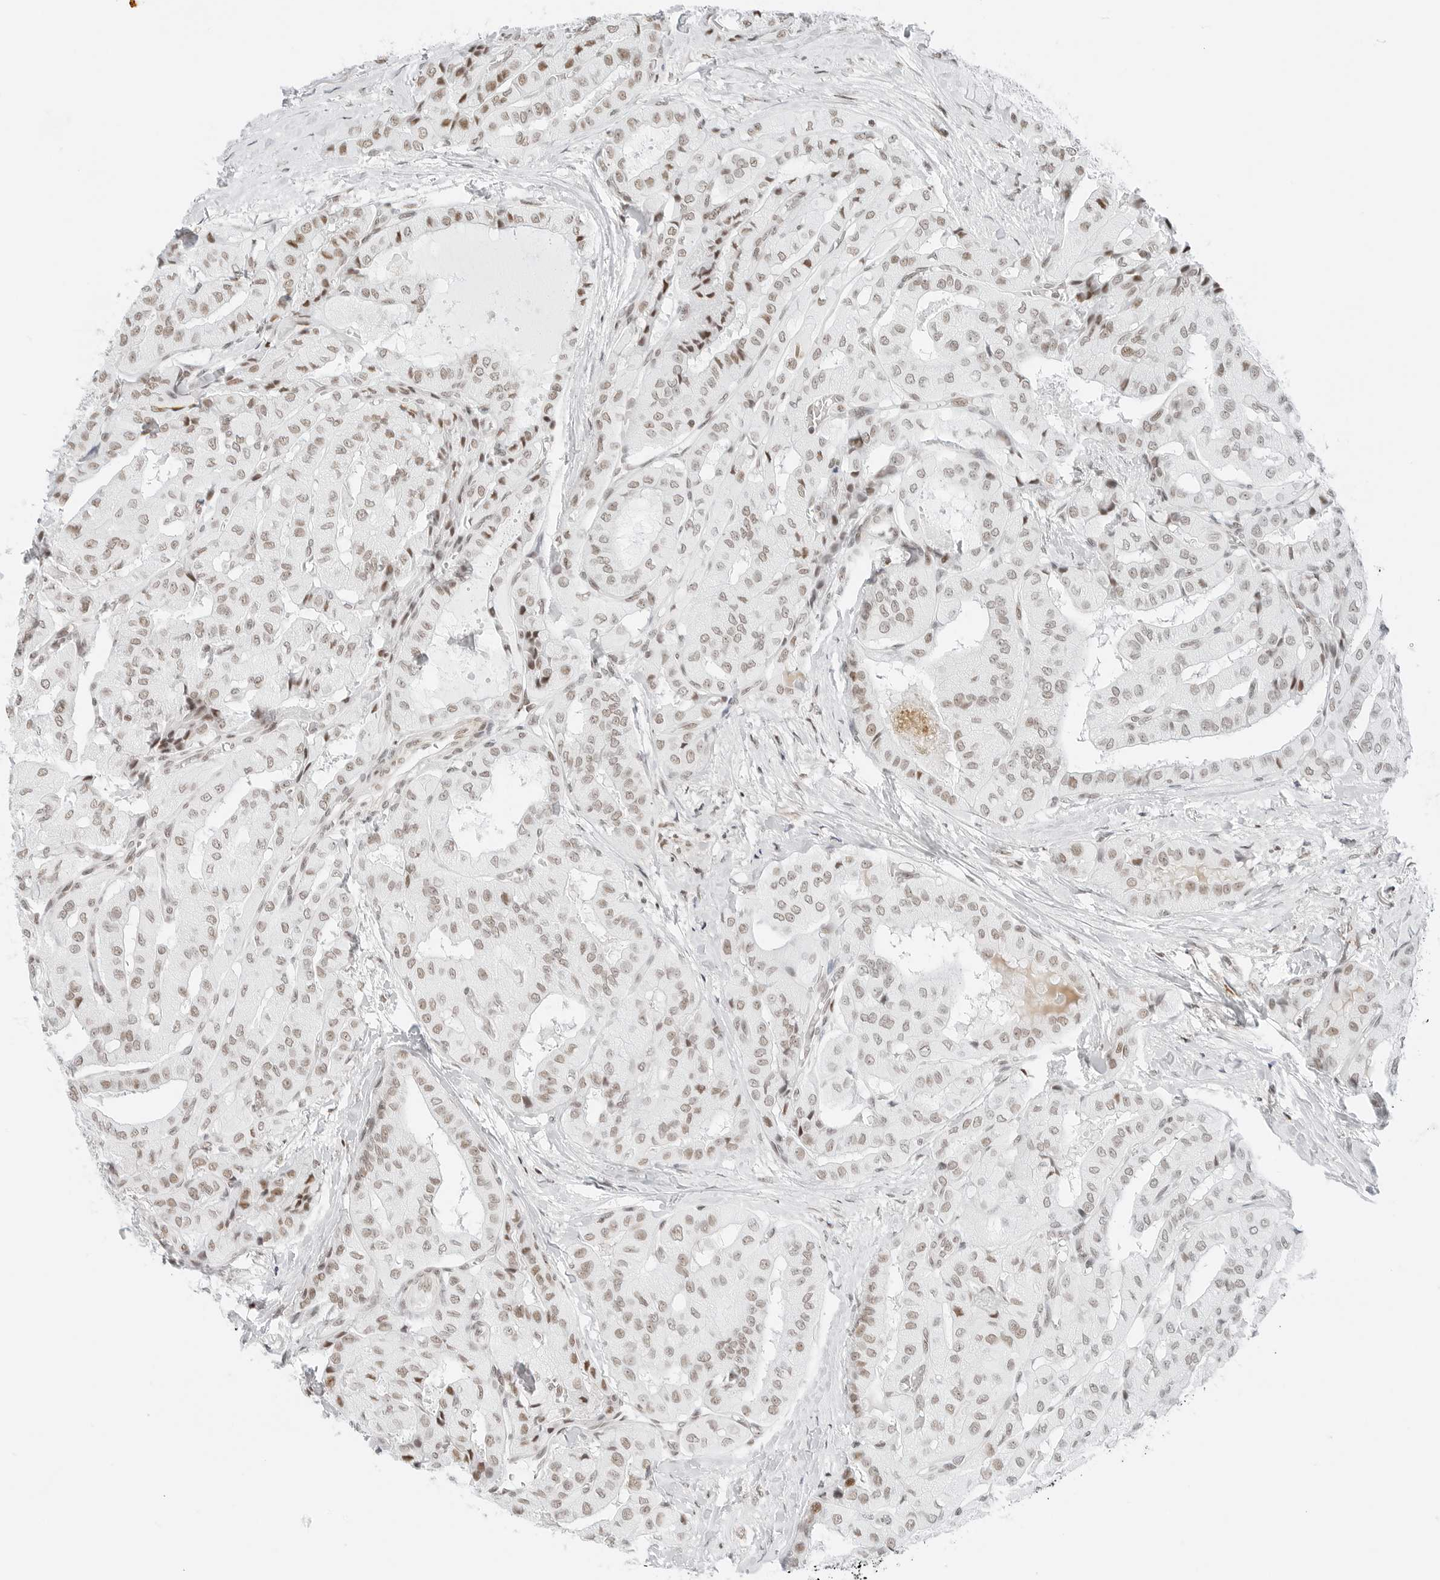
{"staining": {"intensity": "moderate", "quantity": "25%-75%", "location": "nuclear"}, "tissue": "thyroid cancer", "cell_type": "Tumor cells", "image_type": "cancer", "snomed": [{"axis": "morphology", "description": "Papillary adenocarcinoma, NOS"}, {"axis": "topography", "description": "Thyroid gland"}], "caption": "A high-resolution photomicrograph shows immunohistochemistry (IHC) staining of thyroid papillary adenocarcinoma, which shows moderate nuclear staining in about 25%-75% of tumor cells.", "gene": "CRTC2", "patient": {"sex": "female", "age": 59}}